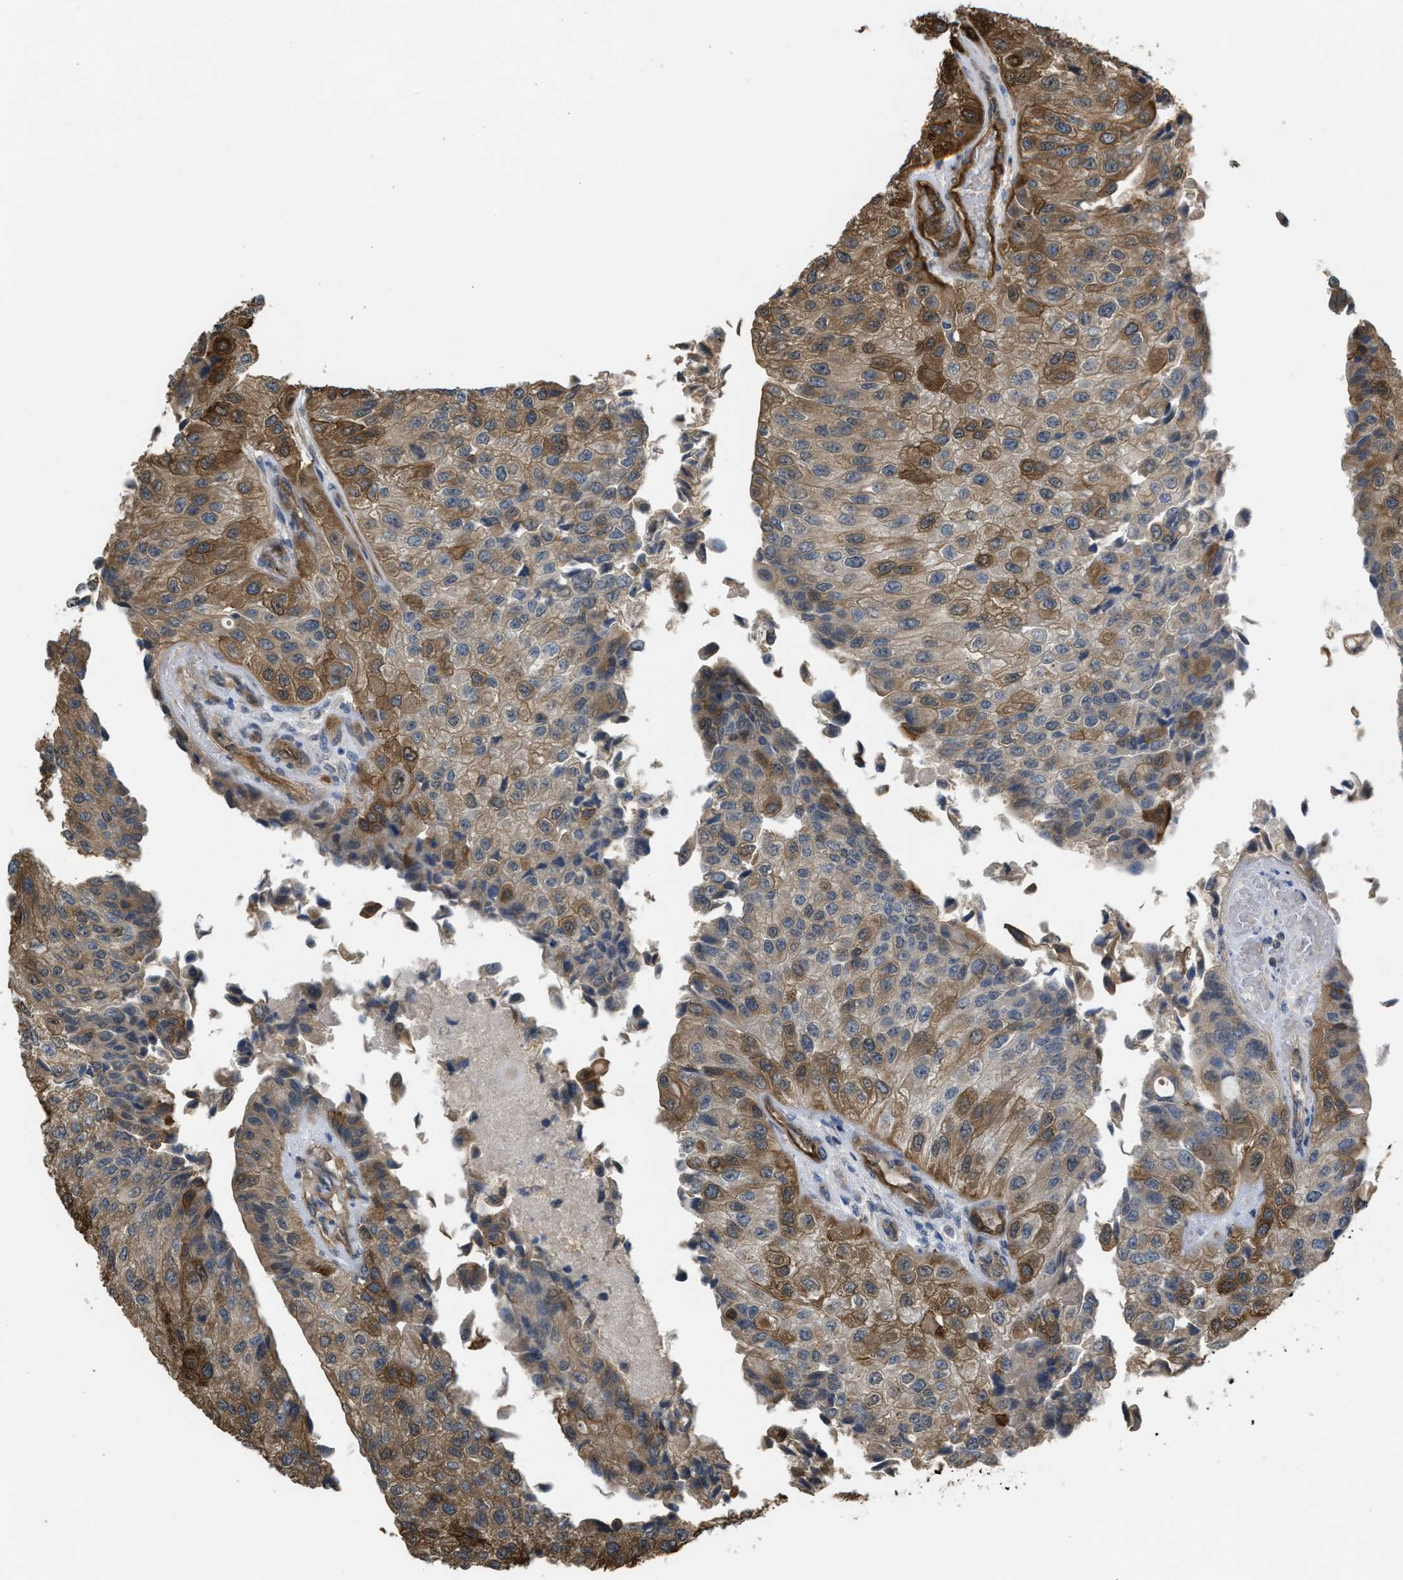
{"staining": {"intensity": "moderate", "quantity": ">75%", "location": "cytoplasmic/membranous"}, "tissue": "urothelial cancer", "cell_type": "Tumor cells", "image_type": "cancer", "snomed": [{"axis": "morphology", "description": "Urothelial carcinoma, High grade"}, {"axis": "topography", "description": "Kidney"}, {"axis": "topography", "description": "Urinary bladder"}], "caption": "High-grade urothelial carcinoma tissue displays moderate cytoplasmic/membranous staining in about >75% of tumor cells, visualized by immunohistochemistry. The staining was performed using DAB (3,3'-diaminobenzidine) to visualize the protein expression in brown, while the nuclei were stained in blue with hematoxylin (Magnification: 20x).", "gene": "BAG3", "patient": {"sex": "male", "age": 77}}